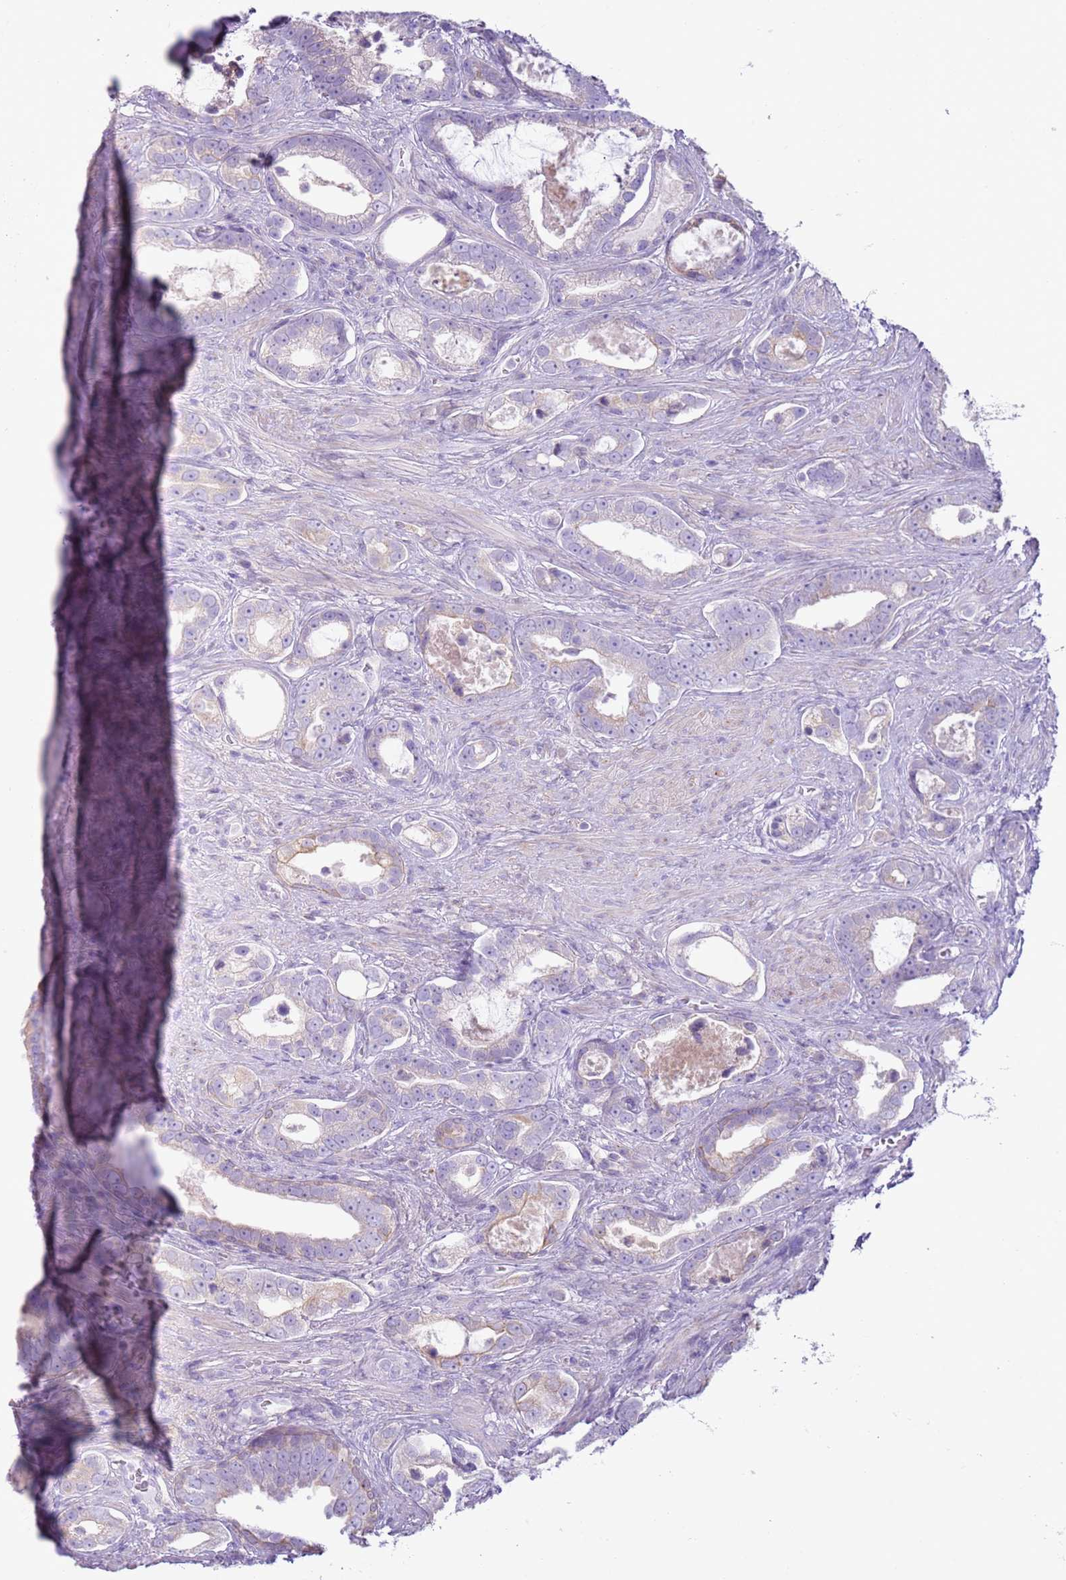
{"staining": {"intensity": "negative", "quantity": "none", "location": "none"}, "tissue": "prostate cancer", "cell_type": "Tumor cells", "image_type": "cancer", "snomed": [{"axis": "morphology", "description": "Adenocarcinoma, High grade"}, {"axis": "topography", "description": "Prostate"}], "caption": "This photomicrograph is of prostate cancer (high-grade adenocarcinoma) stained with immunohistochemistry to label a protein in brown with the nuclei are counter-stained blue. There is no staining in tumor cells.", "gene": "OAF", "patient": {"sex": "male", "age": 67}}